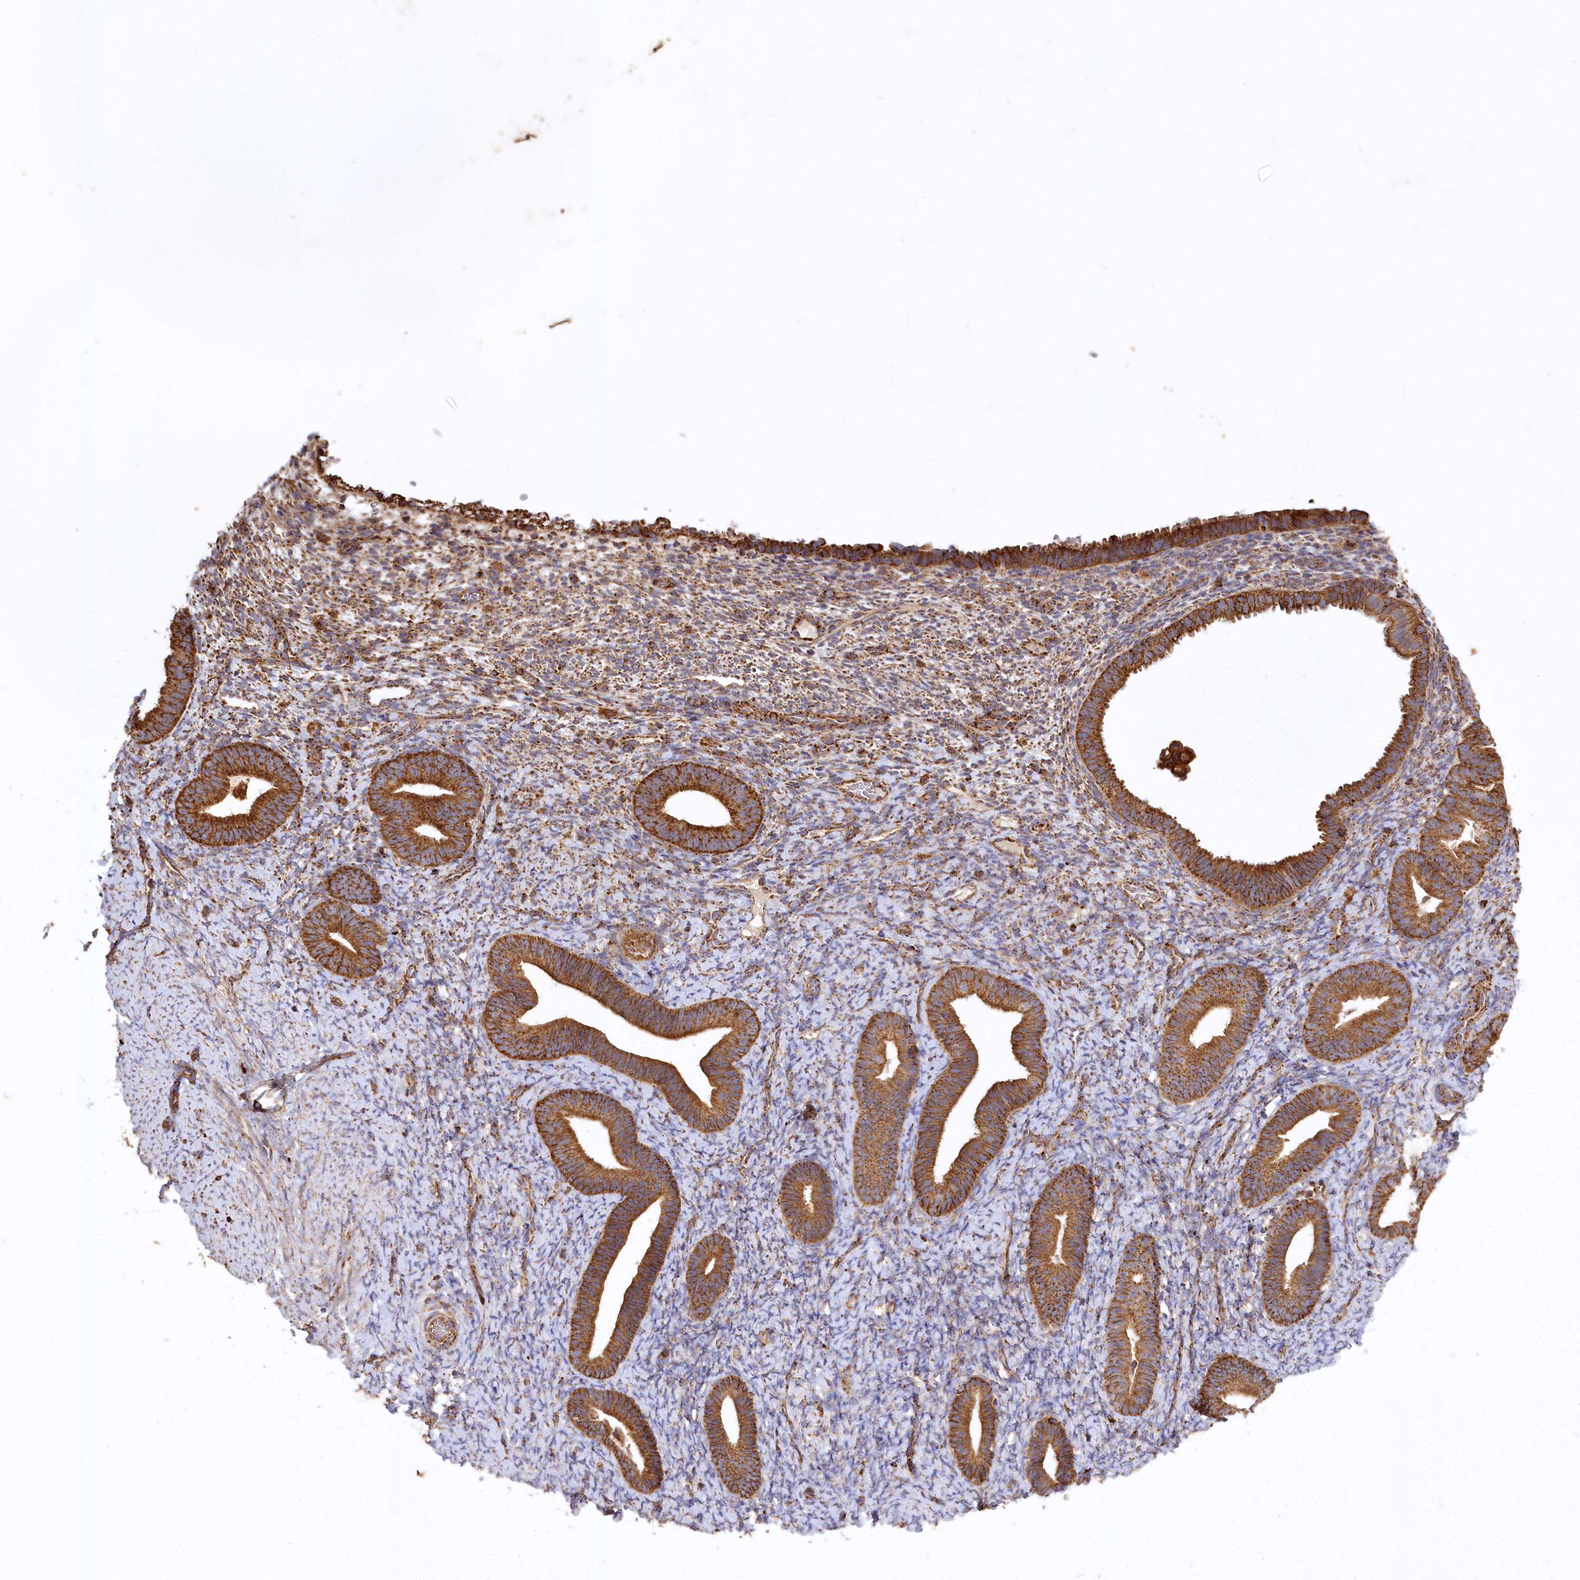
{"staining": {"intensity": "moderate", "quantity": "<25%", "location": "cytoplasmic/membranous"}, "tissue": "endometrium", "cell_type": "Cells in endometrial stroma", "image_type": "normal", "snomed": [{"axis": "morphology", "description": "Normal tissue, NOS"}, {"axis": "topography", "description": "Endometrium"}], "caption": "High-power microscopy captured an IHC photomicrograph of unremarkable endometrium, revealing moderate cytoplasmic/membranous expression in about <25% of cells in endometrial stroma.", "gene": "CARD19", "patient": {"sex": "female", "age": 65}}